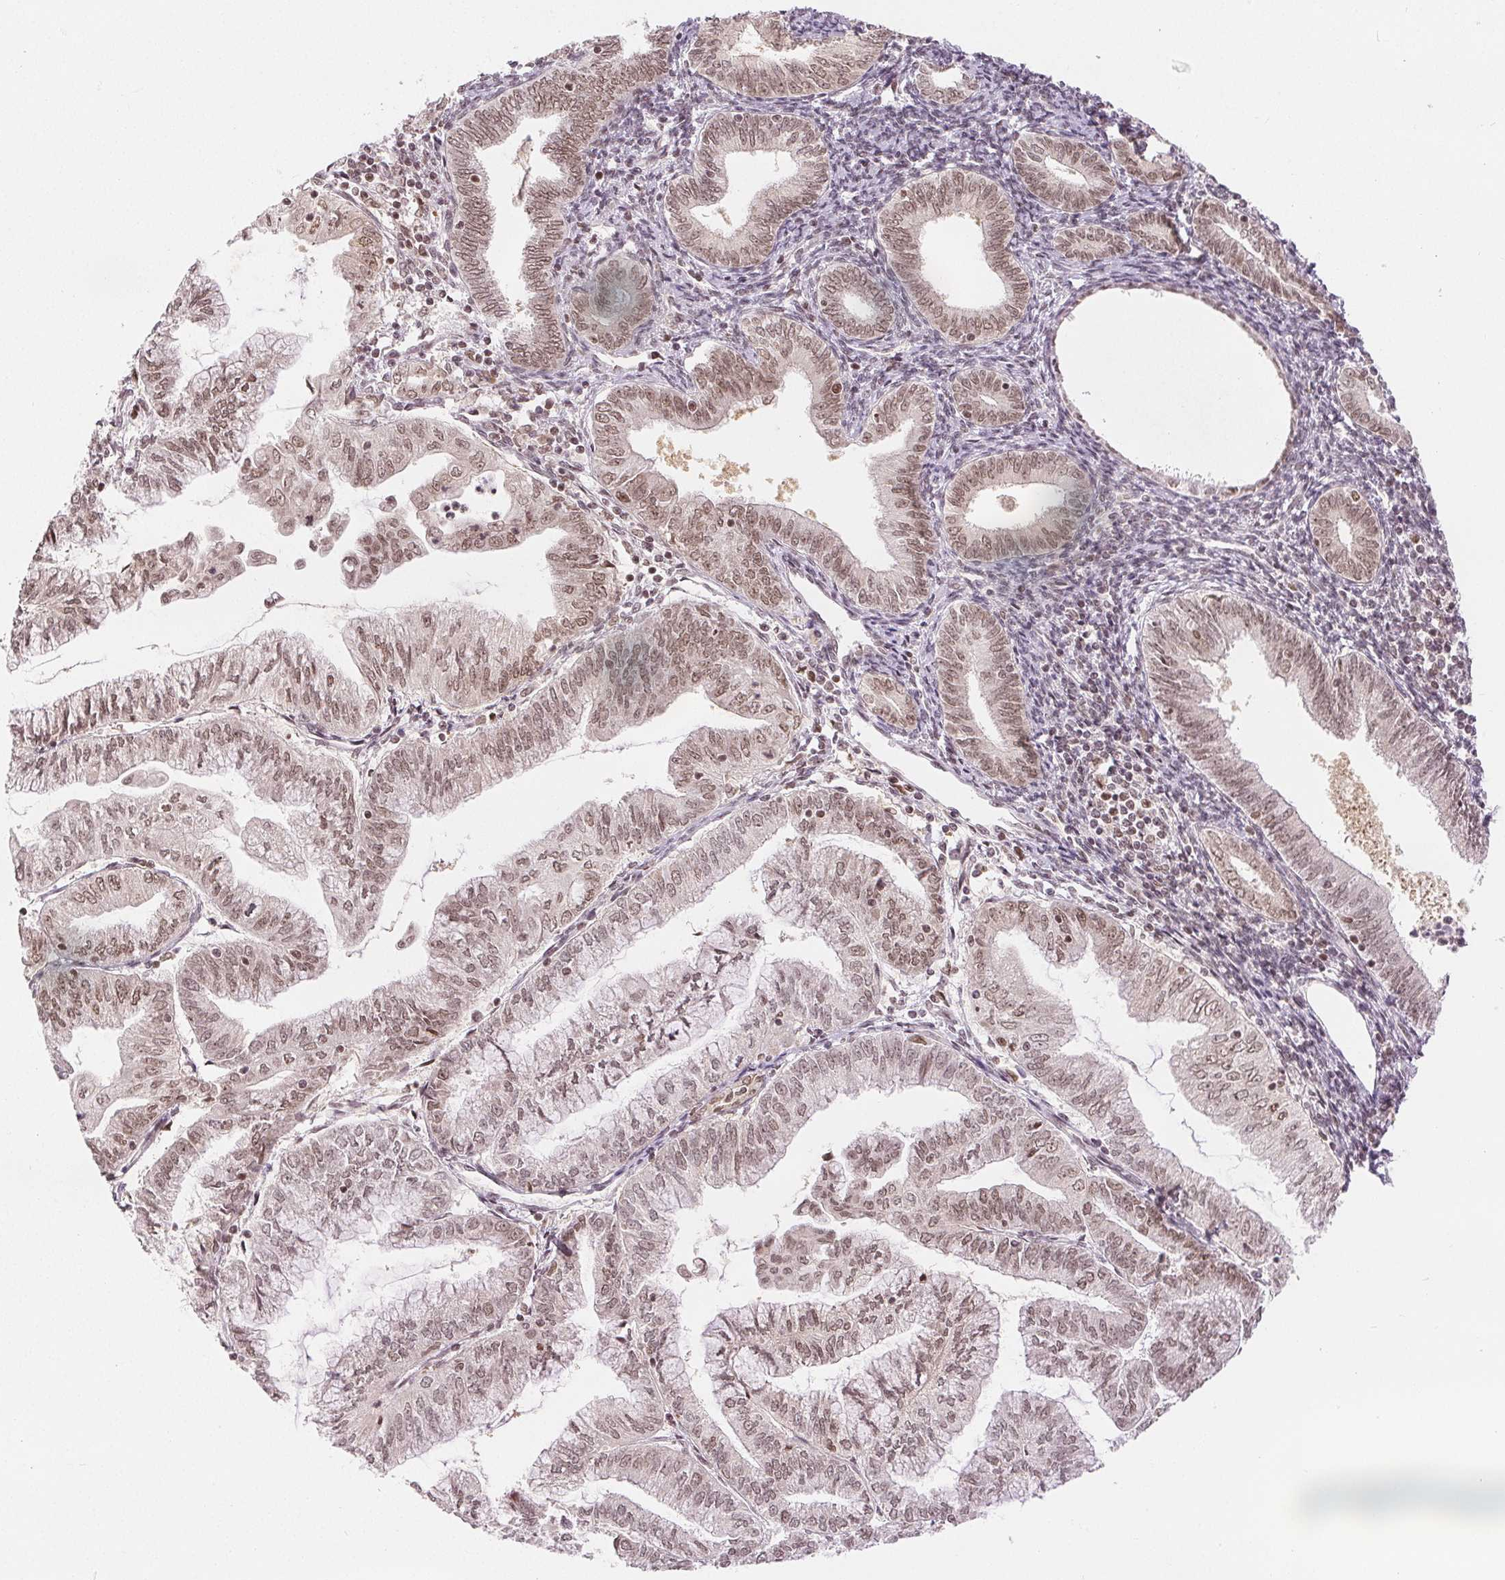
{"staining": {"intensity": "moderate", "quantity": ">75%", "location": "nuclear"}, "tissue": "endometrial cancer", "cell_type": "Tumor cells", "image_type": "cancer", "snomed": [{"axis": "morphology", "description": "Adenocarcinoma, NOS"}, {"axis": "topography", "description": "Endometrium"}], "caption": "Endometrial cancer (adenocarcinoma) tissue displays moderate nuclear expression in about >75% of tumor cells", "gene": "DEK", "patient": {"sex": "female", "age": 55}}